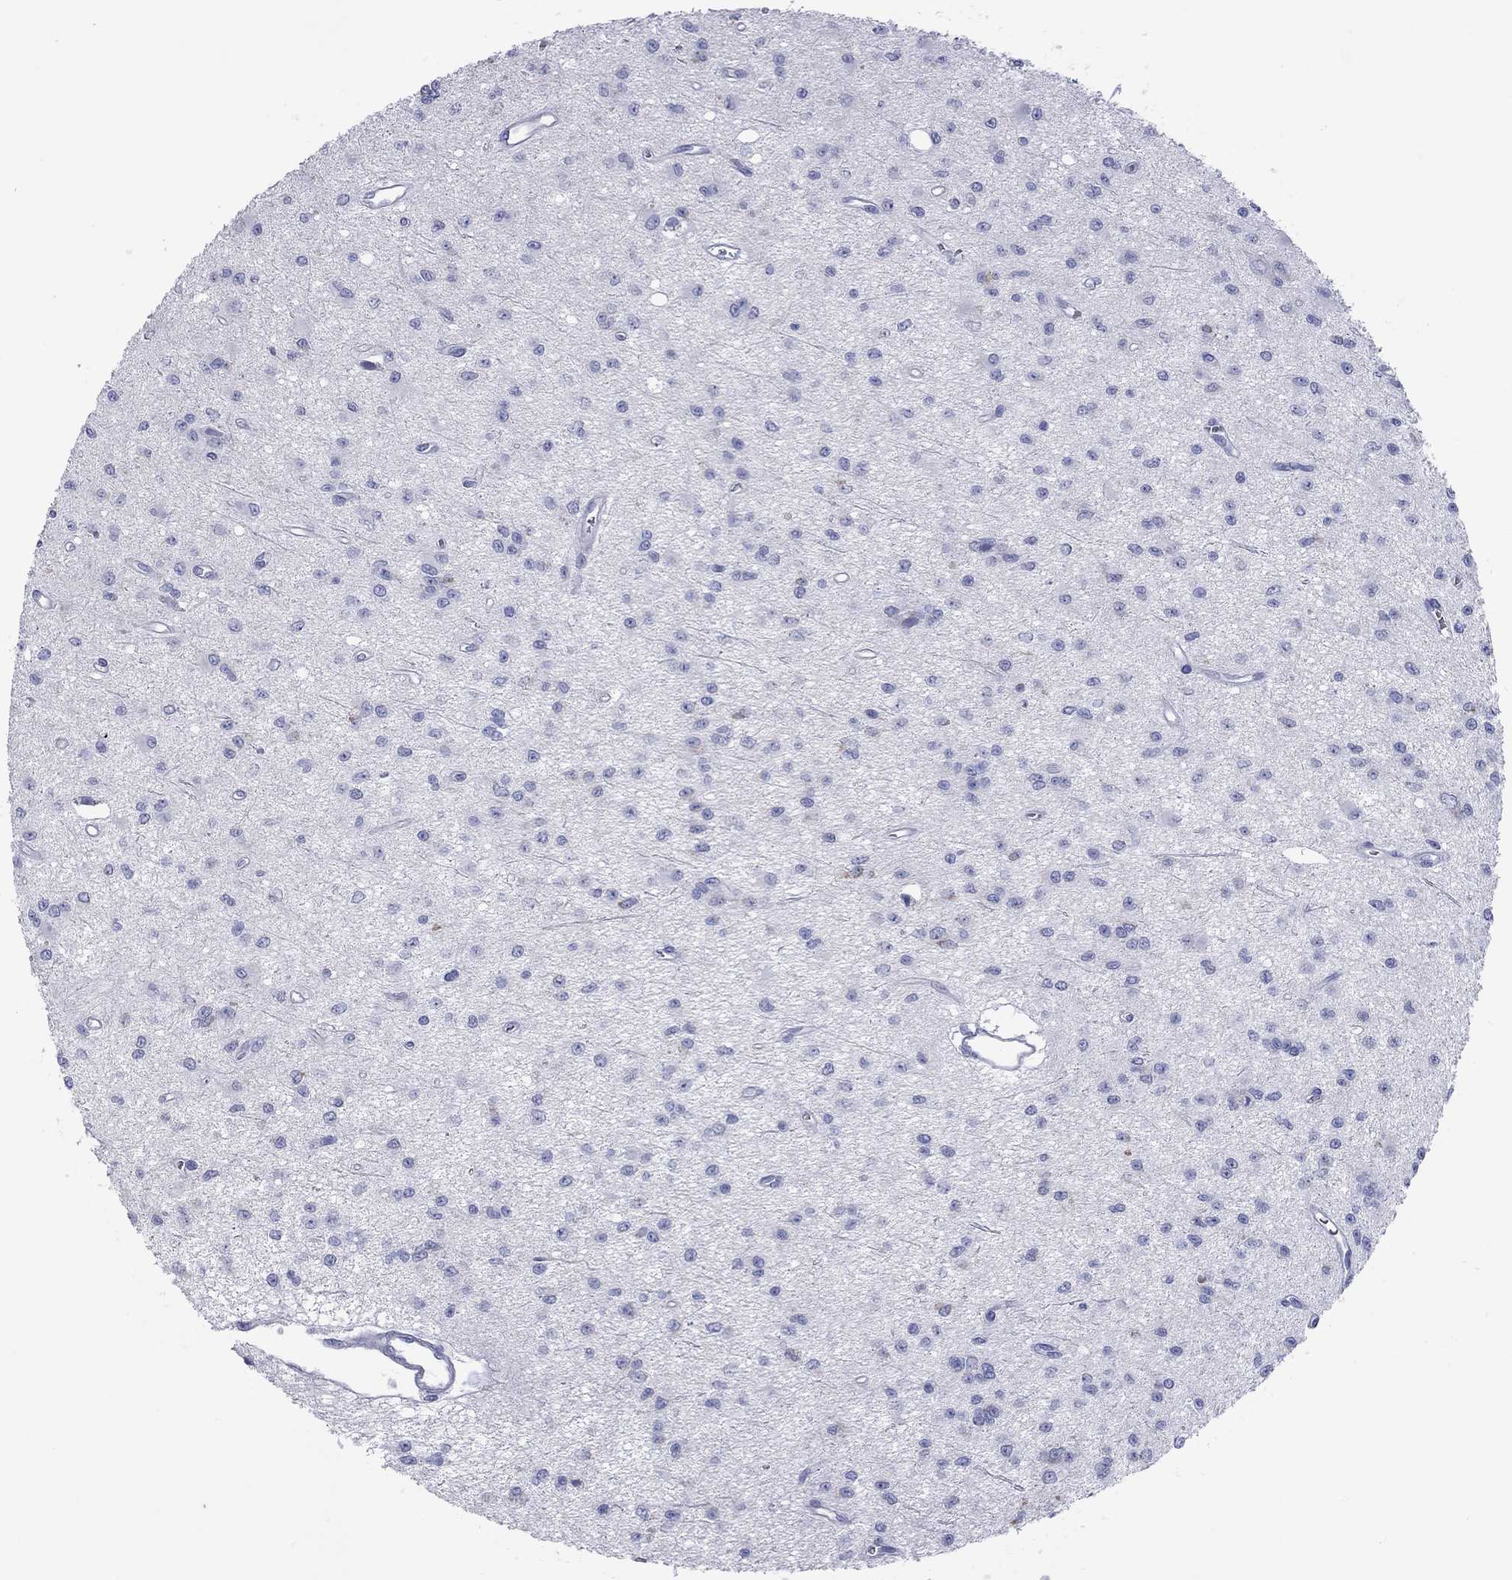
{"staining": {"intensity": "negative", "quantity": "none", "location": "none"}, "tissue": "glioma", "cell_type": "Tumor cells", "image_type": "cancer", "snomed": [{"axis": "morphology", "description": "Glioma, malignant, Low grade"}, {"axis": "topography", "description": "Brain"}], "caption": "Protein analysis of low-grade glioma (malignant) shows no significant positivity in tumor cells. Nuclei are stained in blue.", "gene": "VSIG10", "patient": {"sex": "female", "age": 45}}